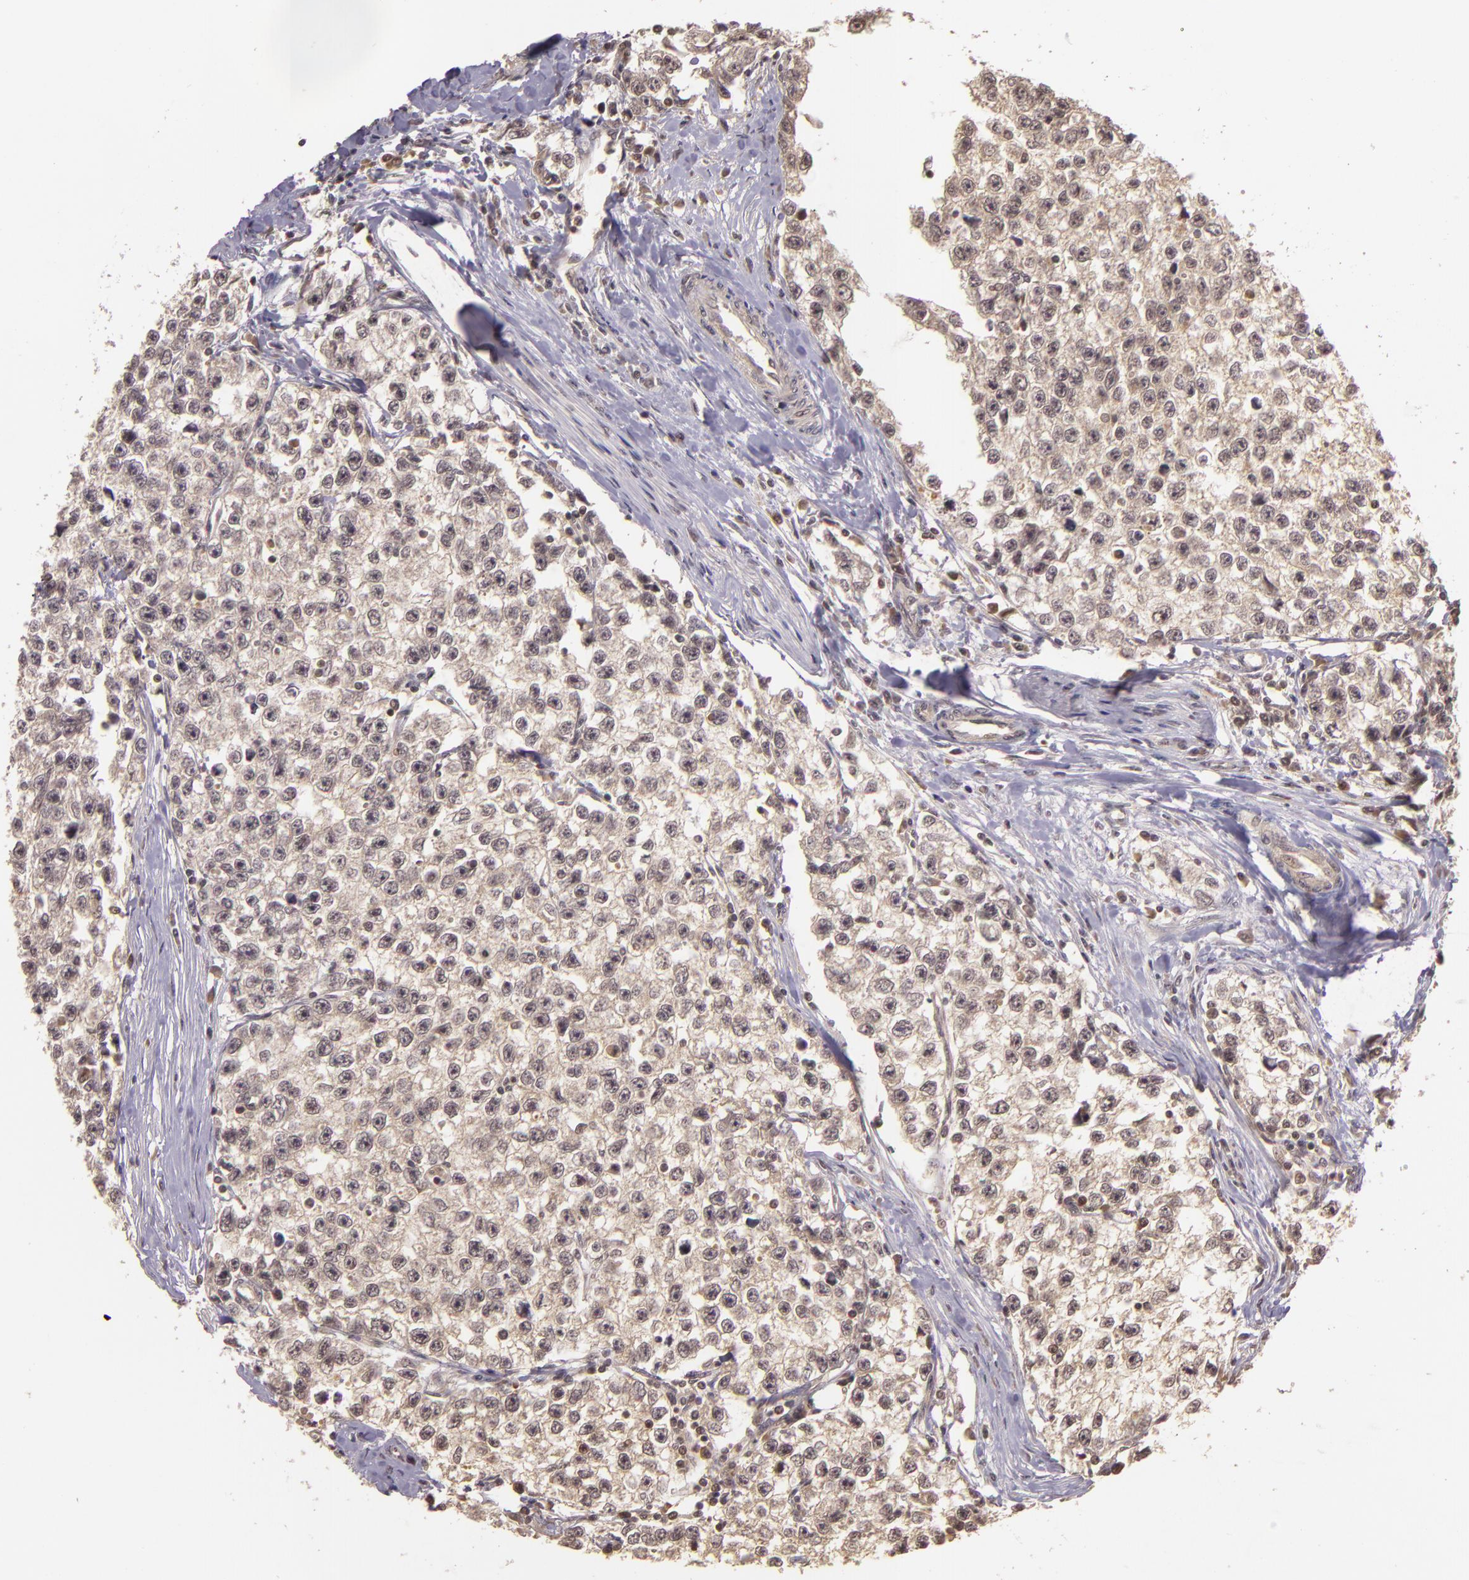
{"staining": {"intensity": "weak", "quantity": "25%-75%", "location": "cytoplasmic/membranous"}, "tissue": "testis cancer", "cell_type": "Tumor cells", "image_type": "cancer", "snomed": [{"axis": "morphology", "description": "Seminoma, NOS"}, {"axis": "morphology", "description": "Carcinoma, Embryonal, NOS"}, {"axis": "topography", "description": "Testis"}], "caption": "IHC (DAB (3,3'-diaminobenzidine)) staining of human seminoma (testis) exhibits weak cytoplasmic/membranous protein positivity in approximately 25%-75% of tumor cells.", "gene": "TXNRD2", "patient": {"sex": "male", "age": 30}}